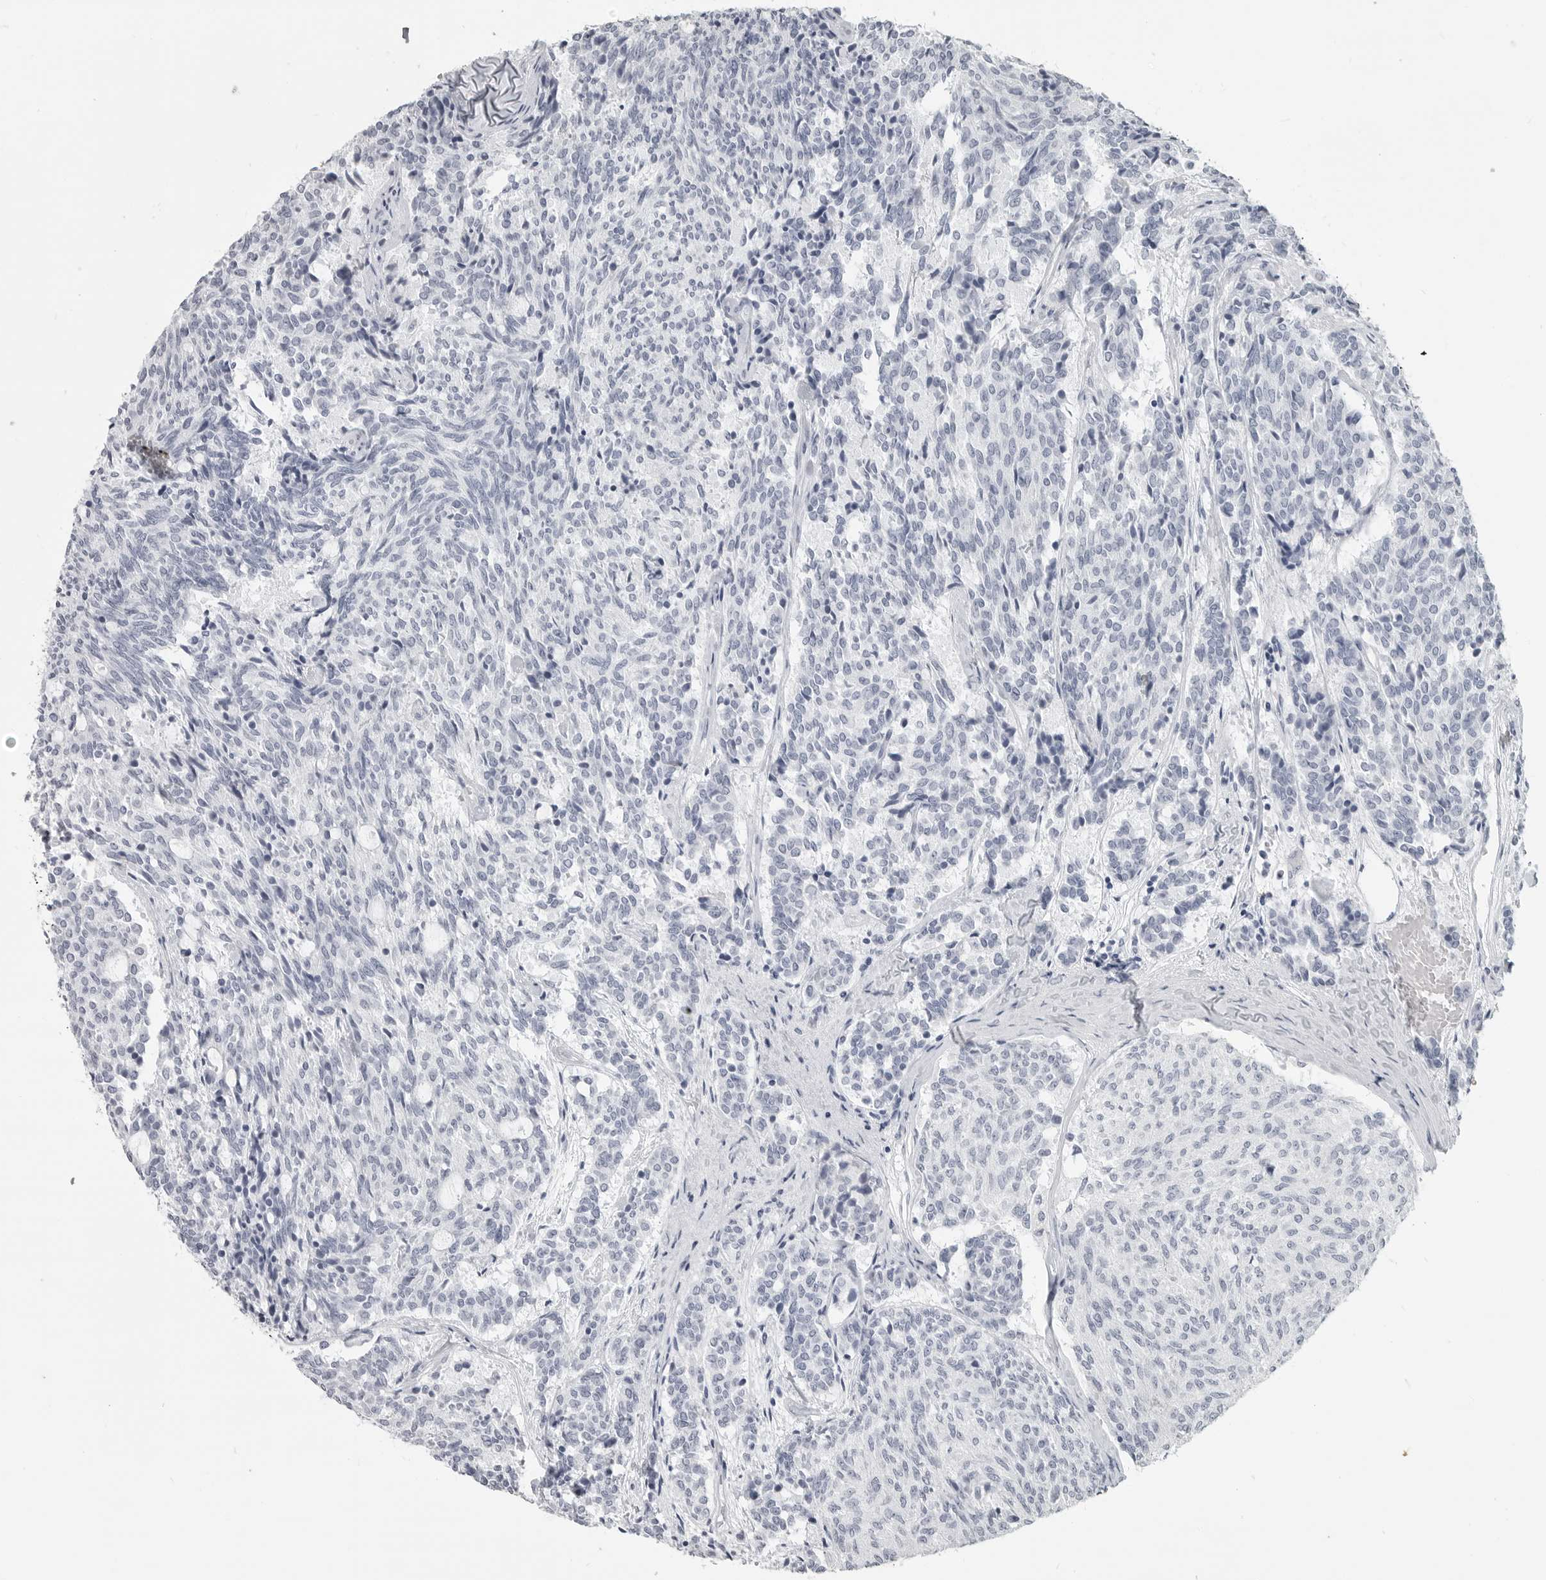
{"staining": {"intensity": "negative", "quantity": "none", "location": "none"}, "tissue": "carcinoid", "cell_type": "Tumor cells", "image_type": "cancer", "snomed": [{"axis": "morphology", "description": "Carcinoid, malignant, NOS"}, {"axis": "topography", "description": "Pancreas"}], "caption": "High power microscopy photomicrograph of an IHC photomicrograph of carcinoid, revealing no significant expression in tumor cells.", "gene": "LY6D", "patient": {"sex": "female", "age": 54}}